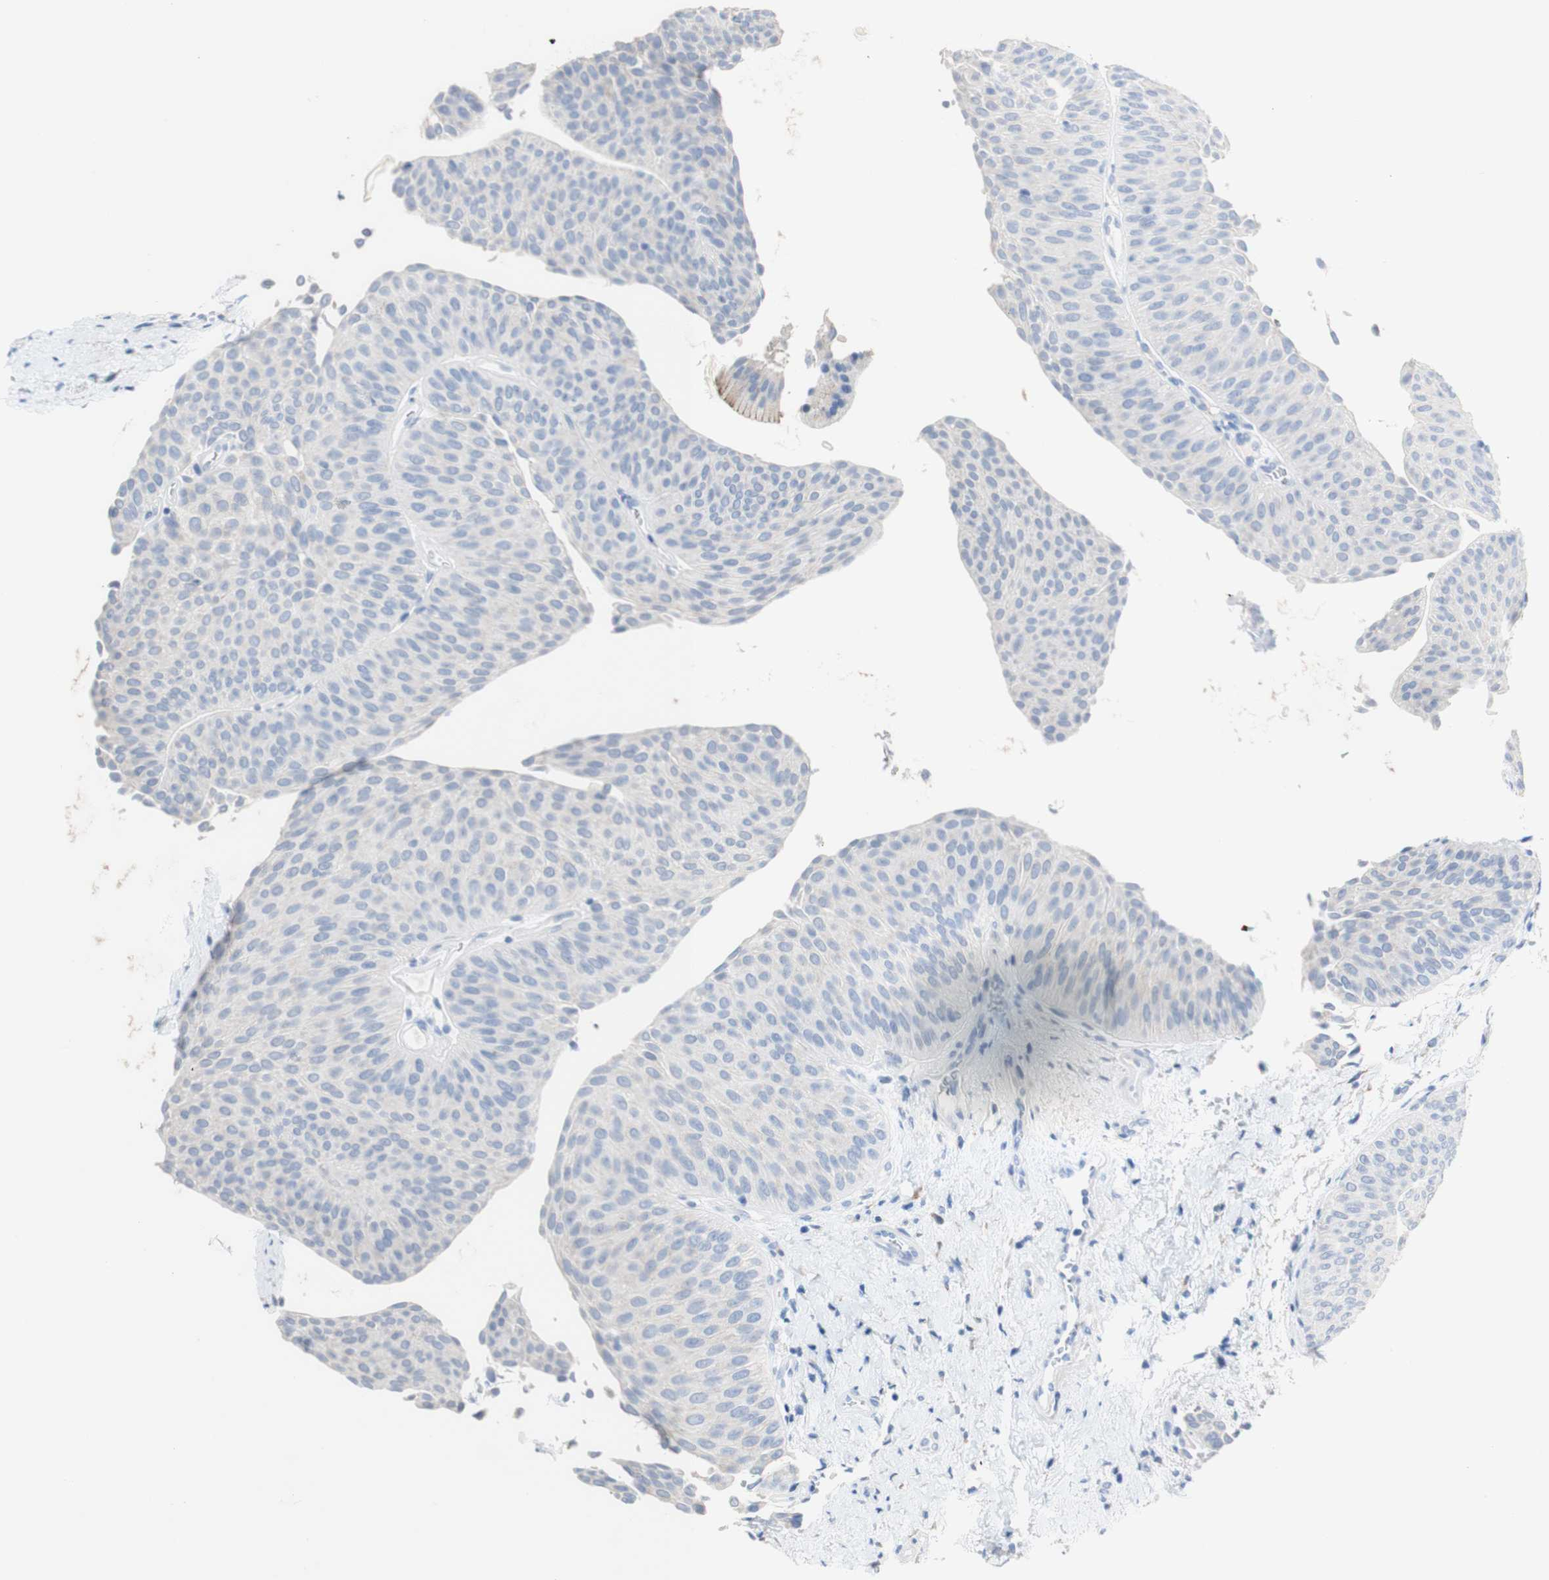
{"staining": {"intensity": "negative", "quantity": "none", "location": "none"}, "tissue": "urothelial cancer", "cell_type": "Tumor cells", "image_type": "cancer", "snomed": [{"axis": "morphology", "description": "Urothelial carcinoma, Low grade"}, {"axis": "topography", "description": "Urinary bladder"}], "caption": "High power microscopy photomicrograph of an immunohistochemistry (IHC) image of urothelial cancer, revealing no significant expression in tumor cells. (DAB (3,3'-diaminobenzidine) immunohistochemistry visualized using brightfield microscopy, high magnification).", "gene": "DSC2", "patient": {"sex": "female", "age": 60}}